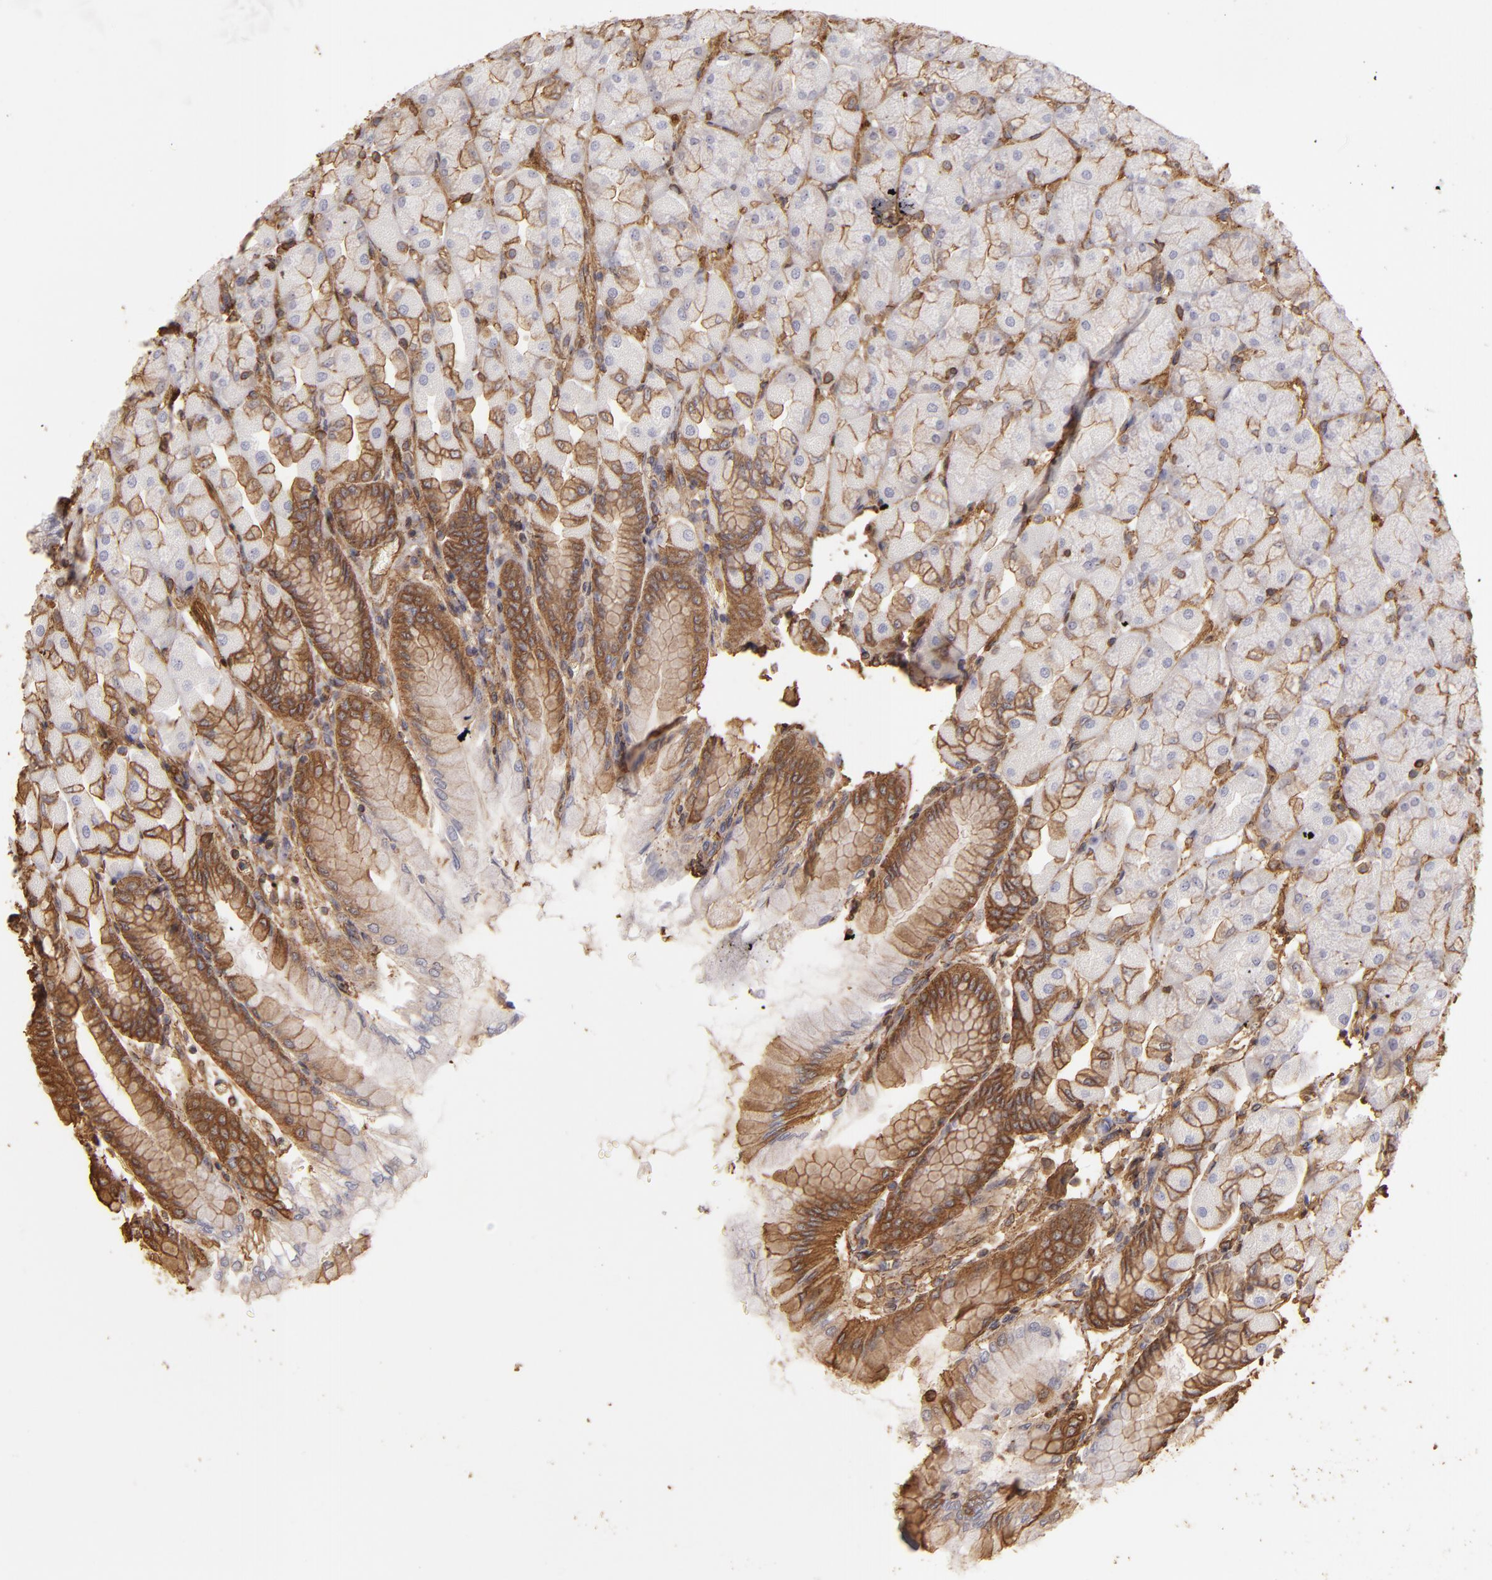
{"staining": {"intensity": "weak", "quantity": "<25%", "location": "cytoplasmic/membranous"}, "tissue": "stomach", "cell_type": "Glandular cells", "image_type": "normal", "snomed": [{"axis": "morphology", "description": "Normal tissue, NOS"}, {"axis": "topography", "description": "Stomach, upper"}], "caption": "This image is of unremarkable stomach stained with IHC to label a protein in brown with the nuclei are counter-stained blue. There is no positivity in glandular cells. Brightfield microscopy of IHC stained with DAB (3,3'-diaminobenzidine) (brown) and hematoxylin (blue), captured at high magnification.", "gene": "HSPB6", "patient": {"sex": "female", "age": 56}}